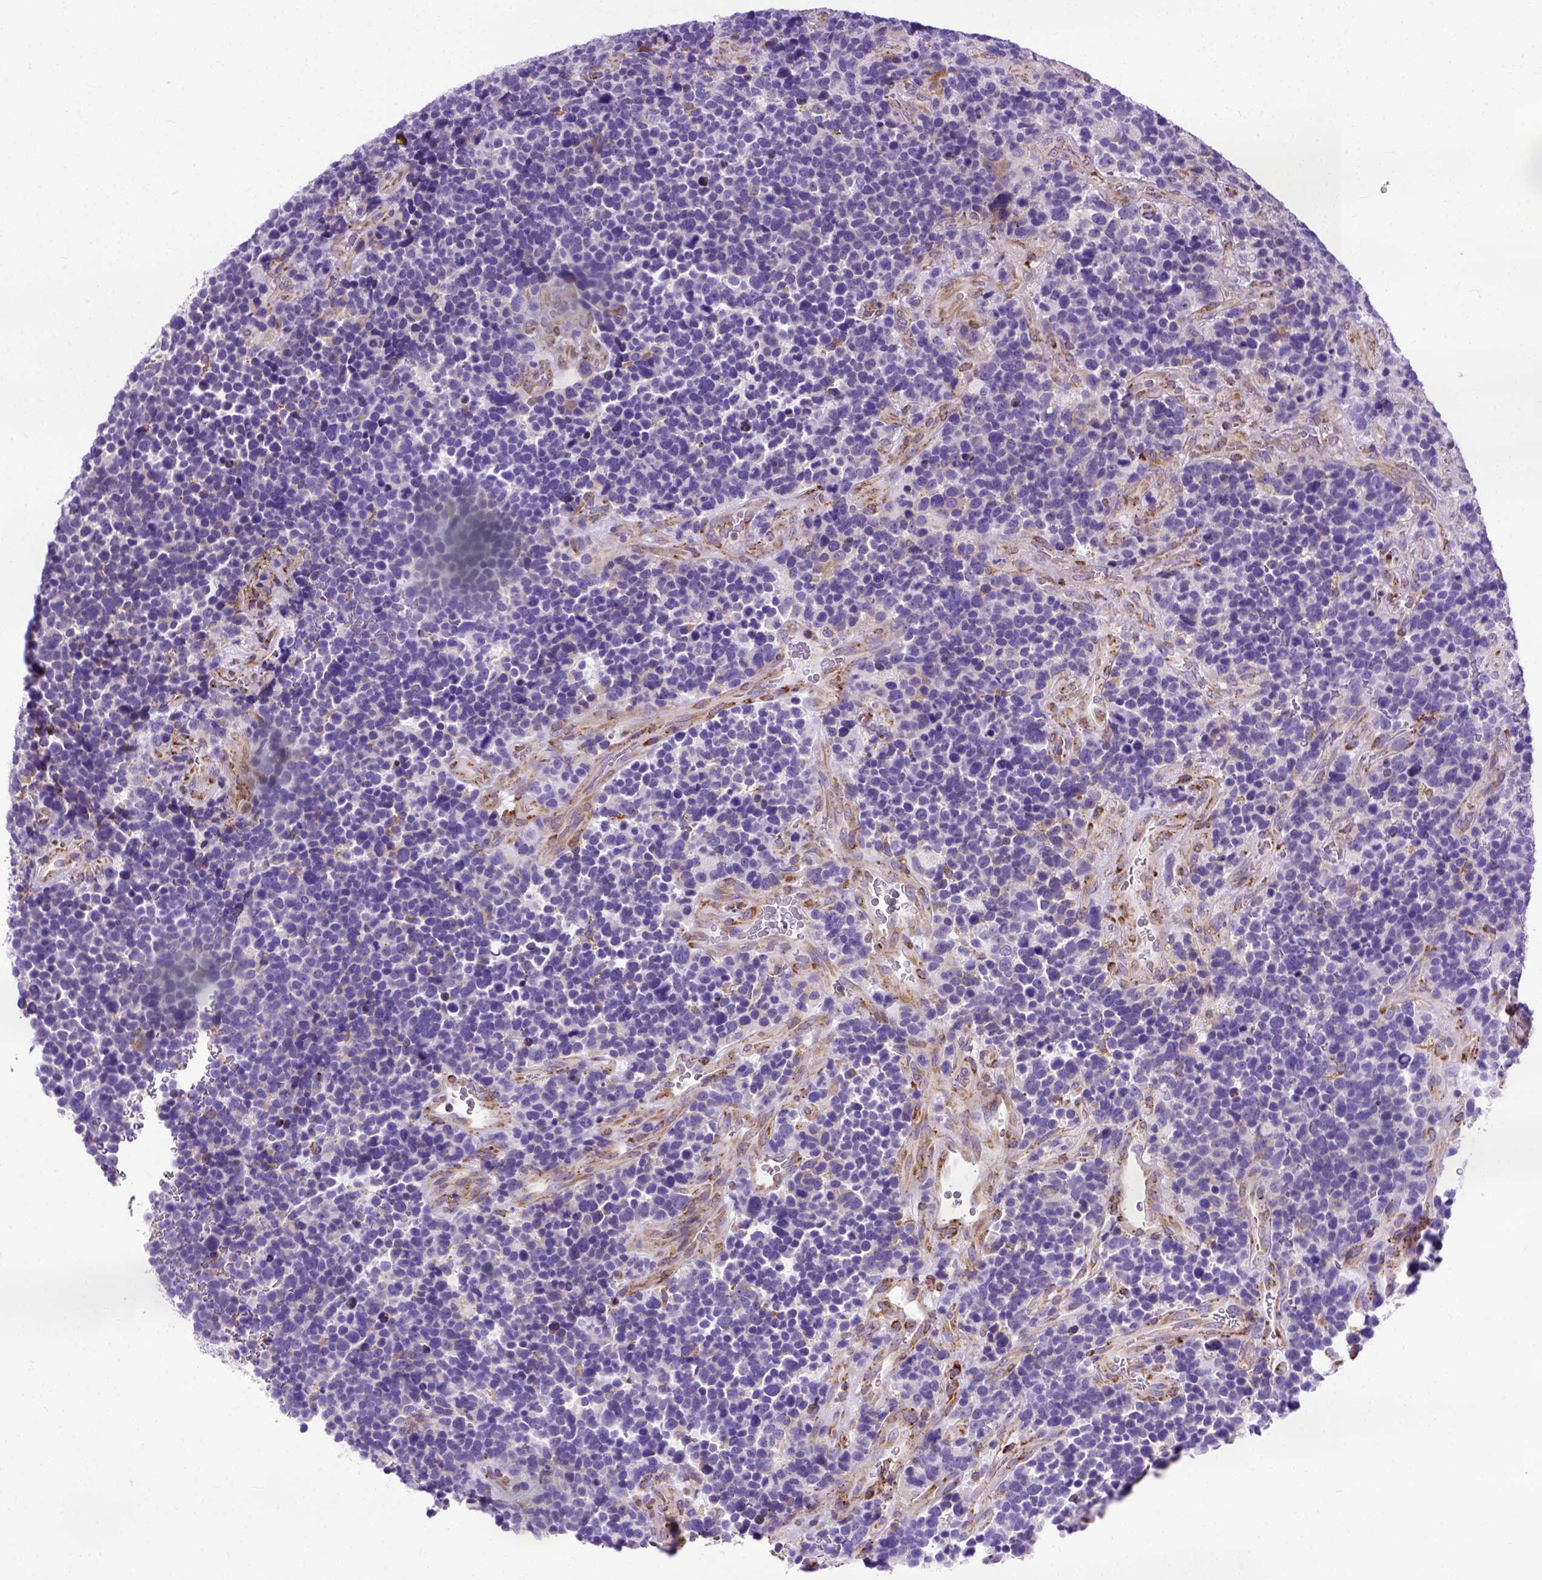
{"staining": {"intensity": "negative", "quantity": "none", "location": "none"}, "tissue": "glioma", "cell_type": "Tumor cells", "image_type": "cancer", "snomed": [{"axis": "morphology", "description": "Glioma, malignant, High grade"}, {"axis": "topography", "description": "Brain"}], "caption": "Immunohistochemistry histopathology image of human glioma stained for a protein (brown), which exhibits no positivity in tumor cells.", "gene": "PLK4", "patient": {"sex": "male", "age": 33}}